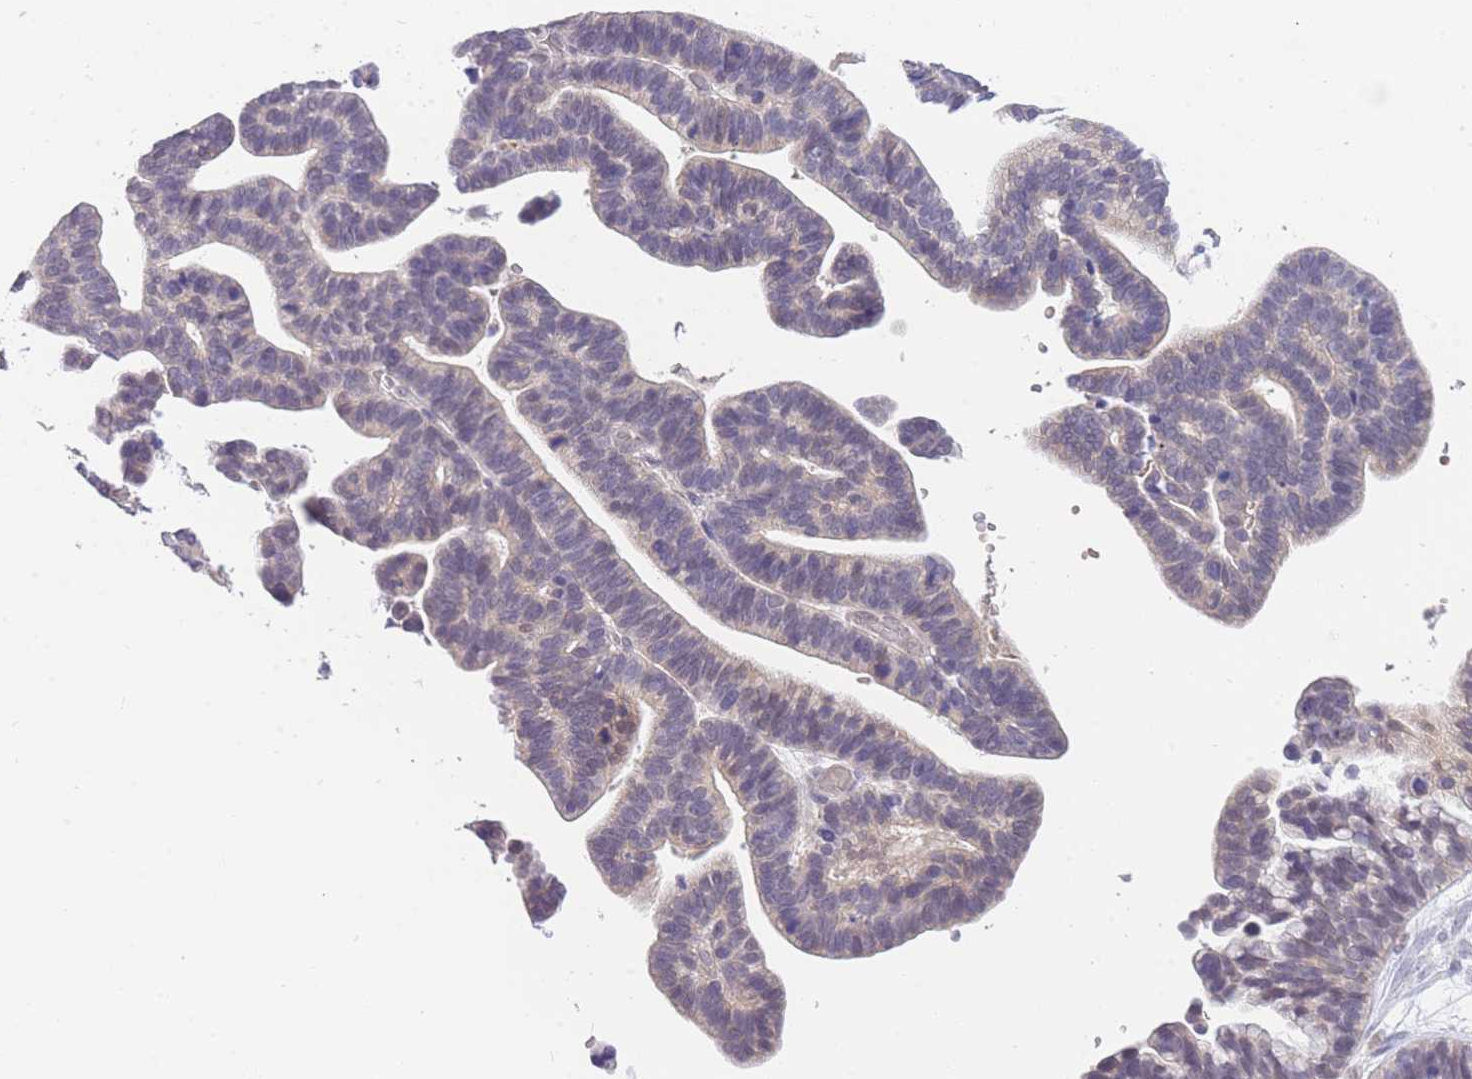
{"staining": {"intensity": "negative", "quantity": "none", "location": "none"}, "tissue": "ovarian cancer", "cell_type": "Tumor cells", "image_type": "cancer", "snomed": [{"axis": "morphology", "description": "Cystadenocarcinoma, serous, NOS"}, {"axis": "topography", "description": "Ovary"}], "caption": "High power microscopy micrograph of an IHC histopathology image of ovarian cancer (serous cystadenocarcinoma), revealing no significant staining in tumor cells.", "gene": "GOLGA6L25", "patient": {"sex": "female", "age": 56}}